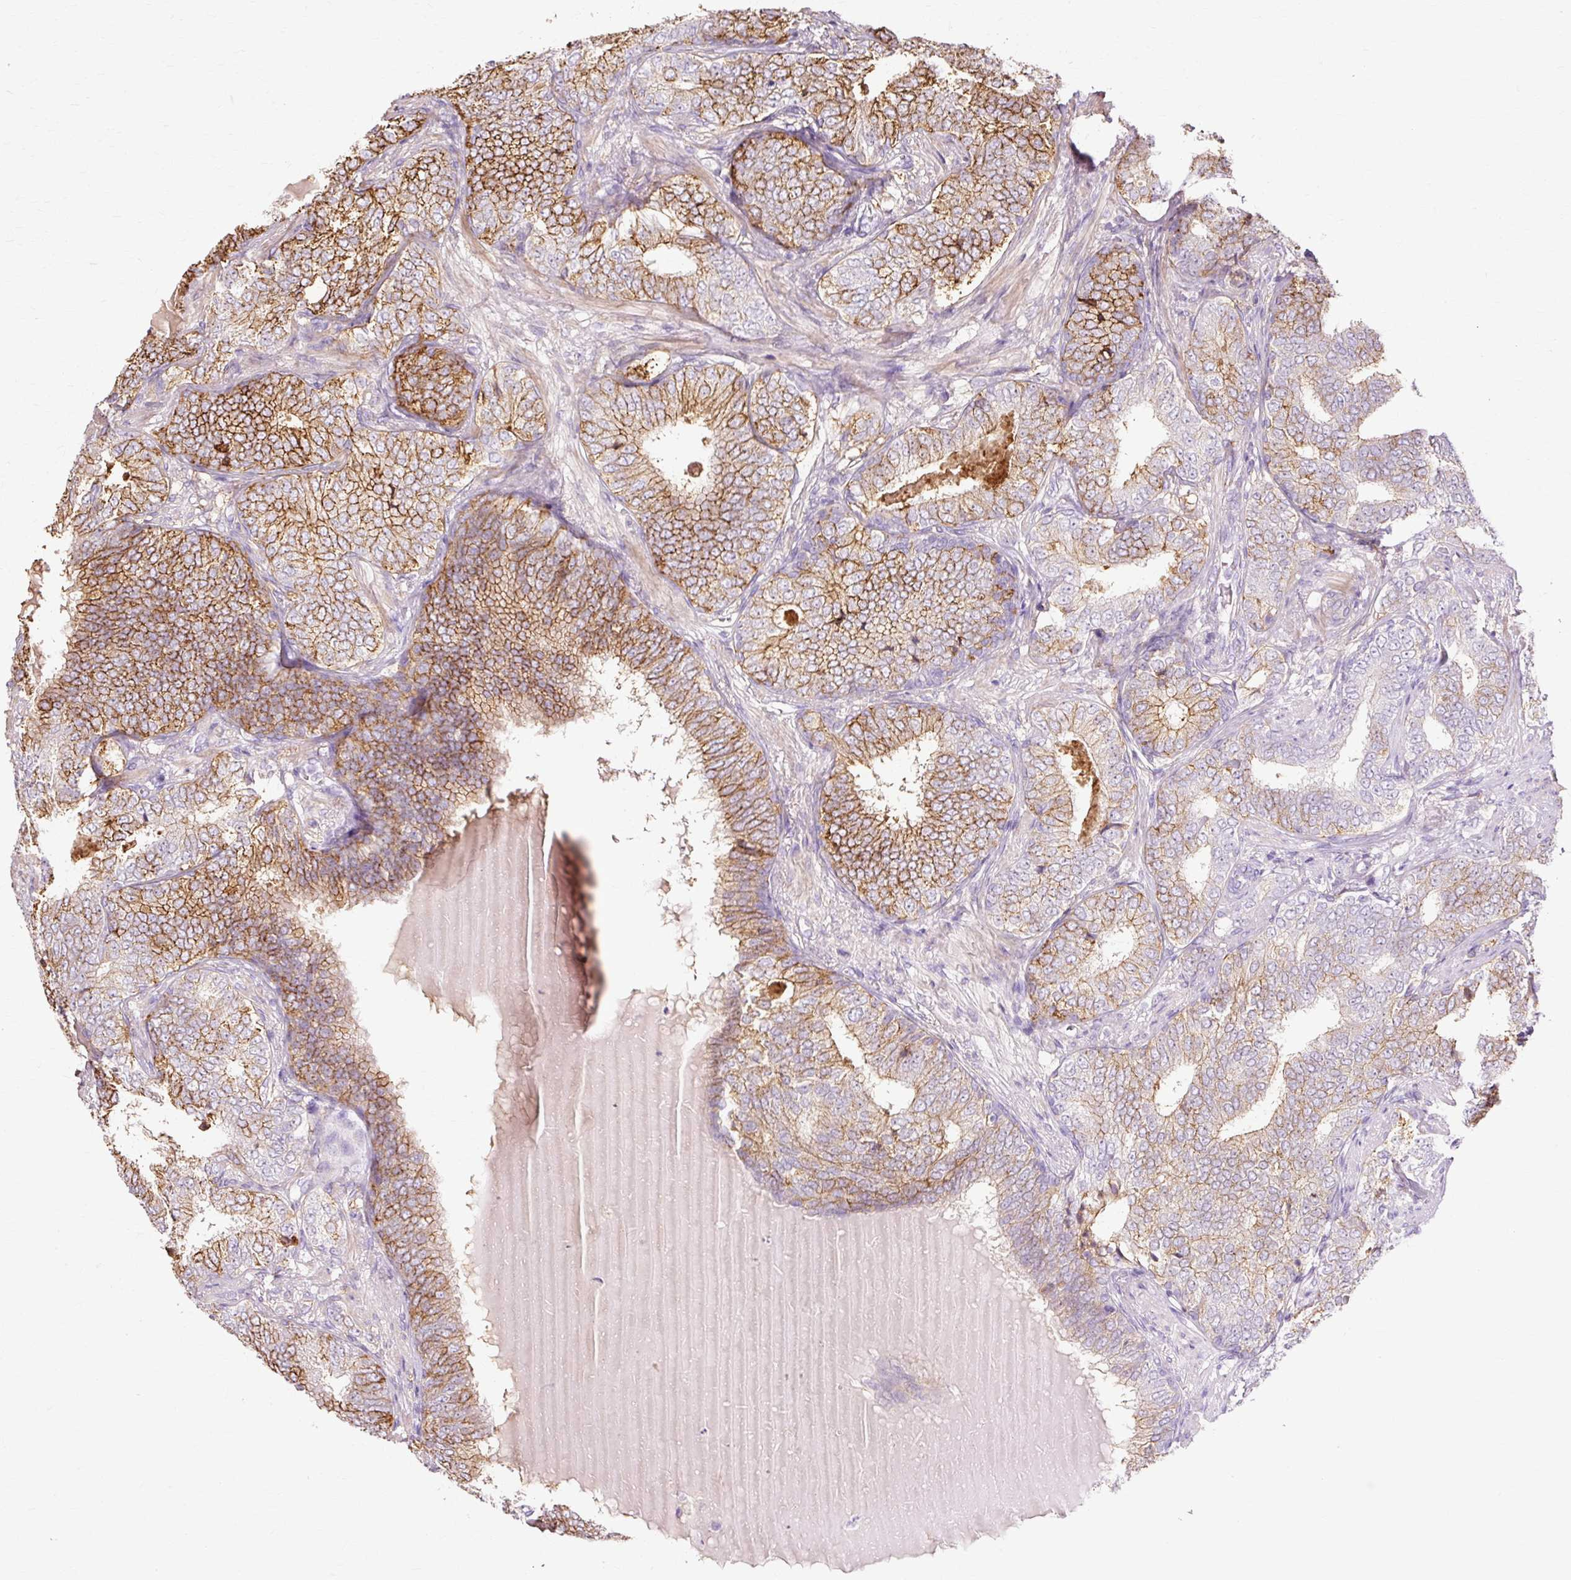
{"staining": {"intensity": "moderate", "quantity": "25%-75%", "location": "cytoplasmic/membranous"}, "tissue": "prostate cancer", "cell_type": "Tumor cells", "image_type": "cancer", "snomed": [{"axis": "morphology", "description": "Adenocarcinoma, High grade"}, {"axis": "topography", "description": "Prostate"}], "caption": "This is an image of IHC staining of prostate adenocarcinoma (high-grade), which shows moderate expression in the cytoplasmic/membranous of tumor cells.", "gene": "TSPAN8", "patient": {"sex": "male", "age": 72}}